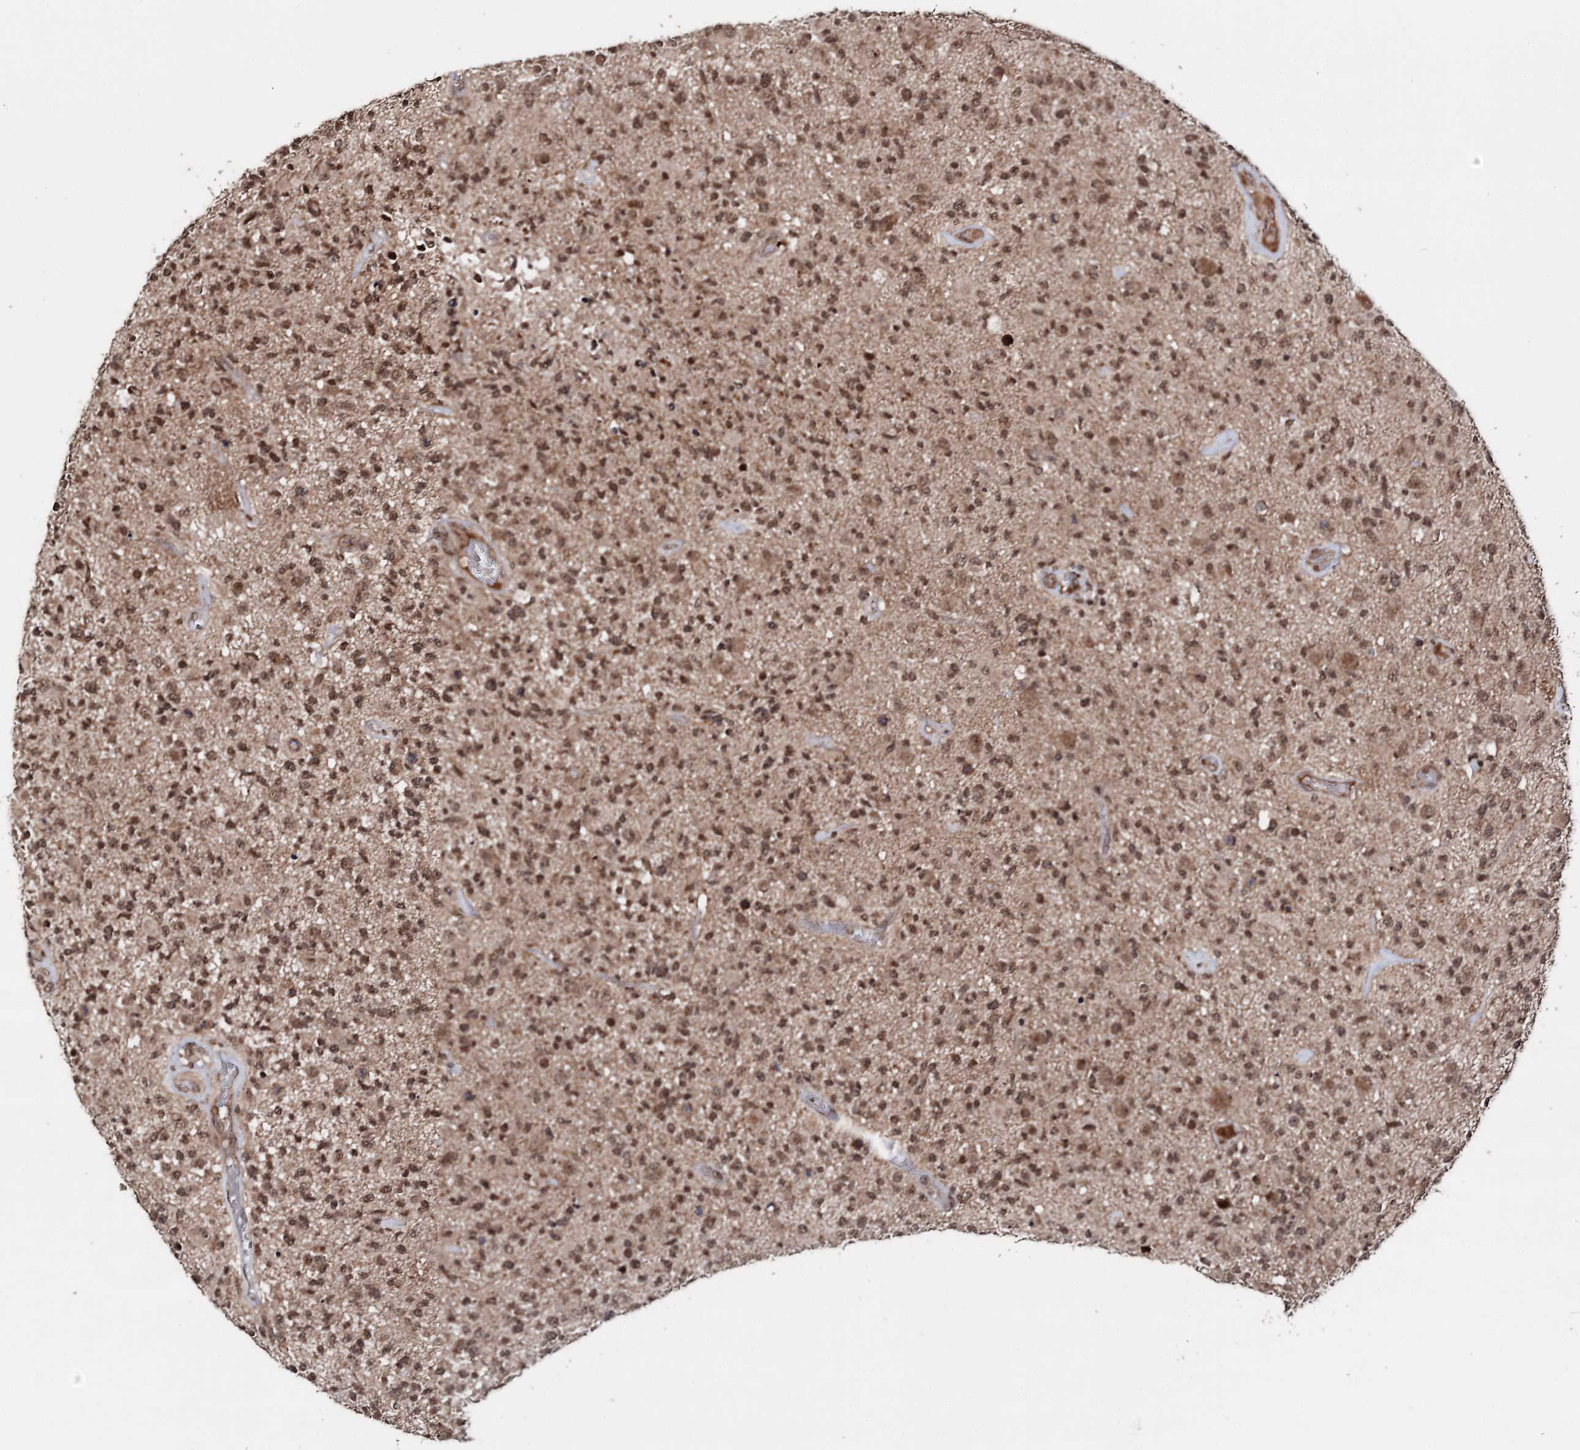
{"staining": {"intensity": "strong", "quantity": ">75%", "location": "cytoplasmic/membranous,nuclear"}, "tissue": "glioma", "cell_type": "Tumor cells", "image_type": "cancer", "snomed": [{"axis": "morphology", "description": "Glioma, malignant, High grade"}, {"axis": "morphology", "description": "Glioblastoma, NOS"}, {"axis": "topography", "description": "Brain"}], "caption": "Human glioma stained with a protein marker displays strong staining in tumor cells.", "gene": "FAM53B", "patient": {"sex": "male", "age": 60}}